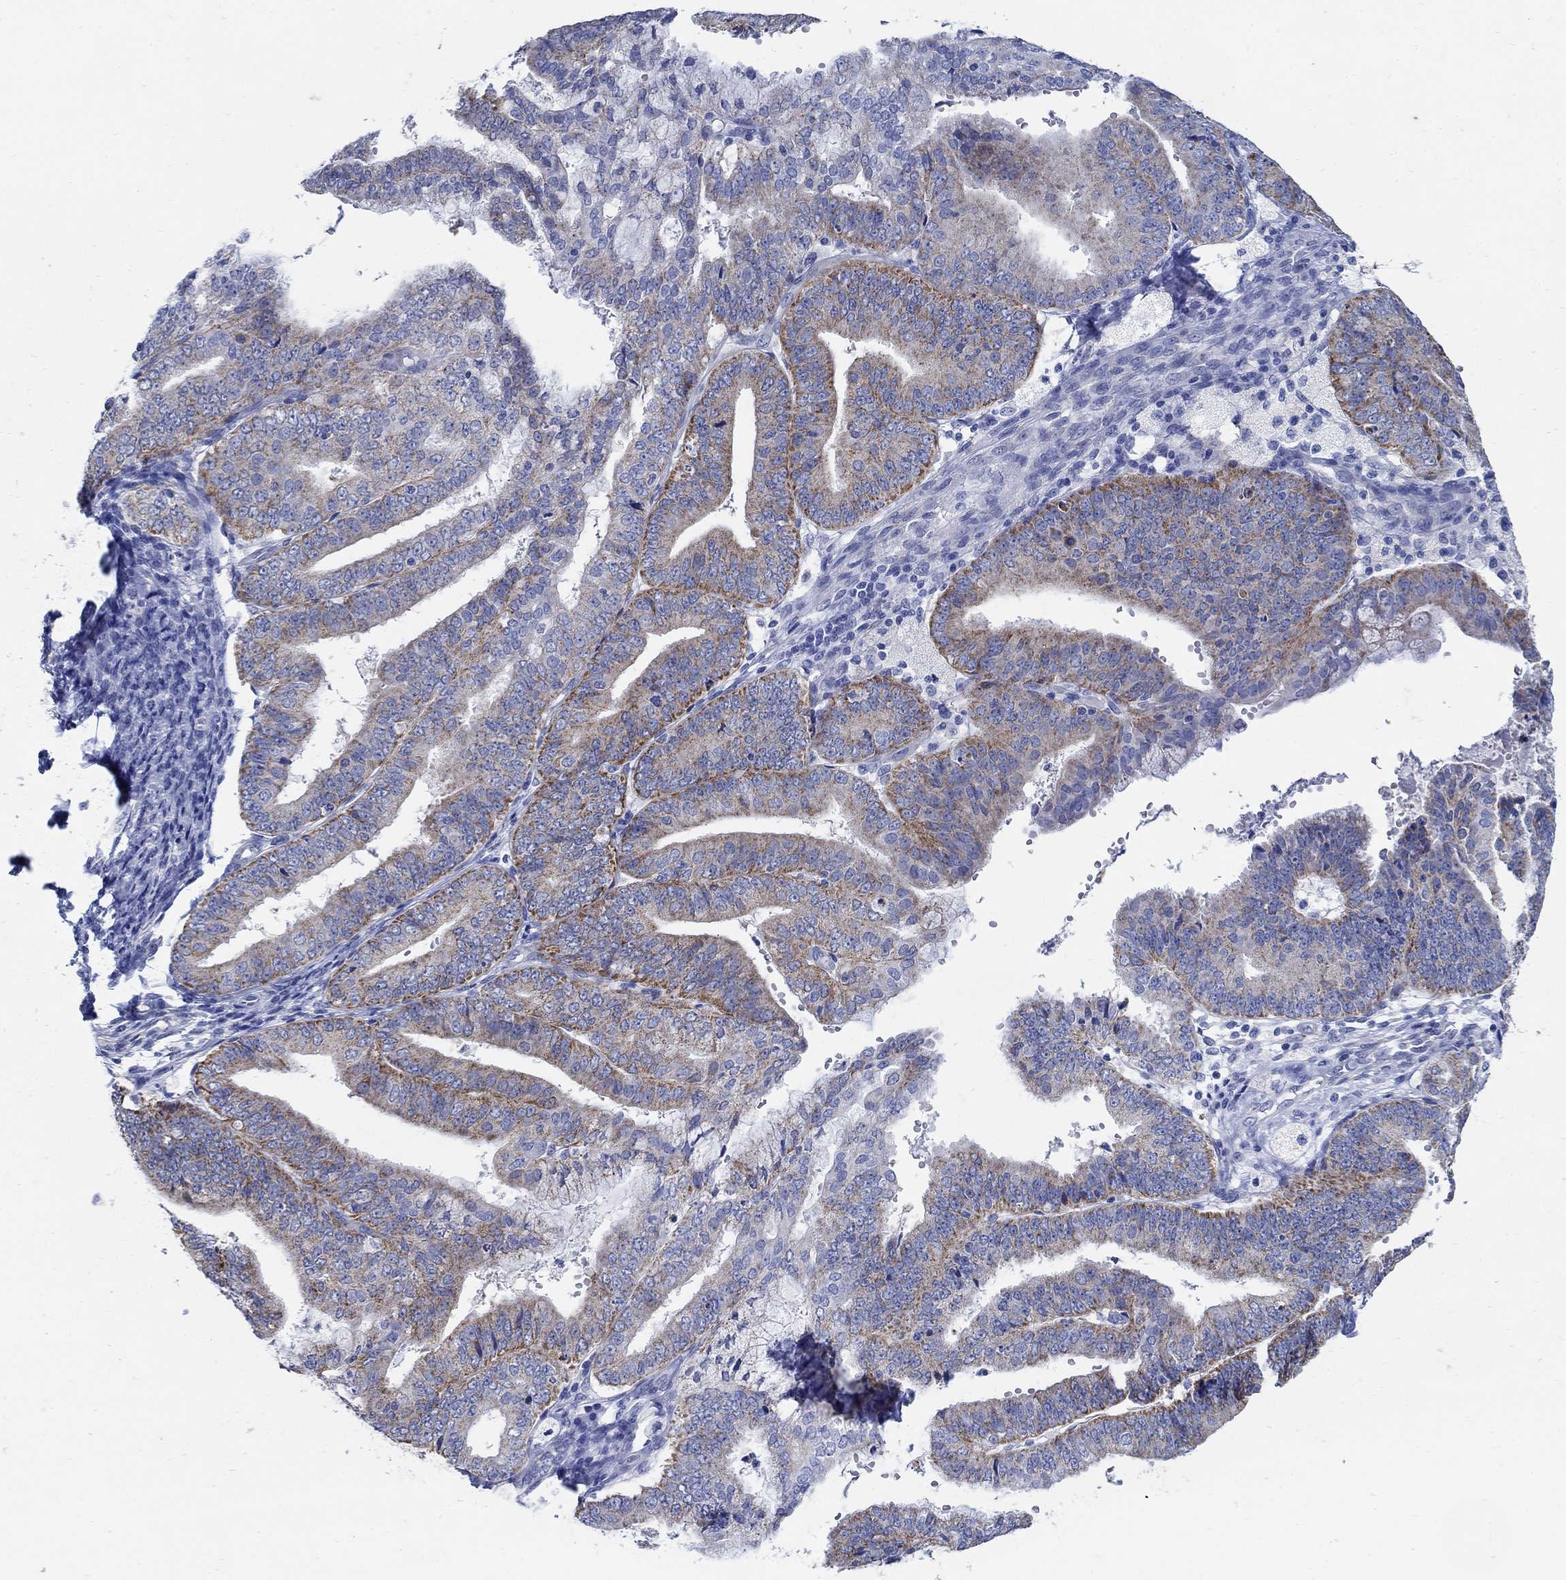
{"staining": {"intensity": "strong", "quantity": "<25%", "location": "cytoplasmic/membranous"}, "tissue": "endometrial cancer", "cell_type": "Tumor cells", "image_type": "cancer", "snomed": [{"axis": "morphology", "description": "Adenocarcinoma, NOS"}, {"axis": "topography", "description": "Endometrium"}], "caption": "Tumor cells exhibit strong cytoplasmic/membranous expression in about <25% of cells in endometrial cancer. The staining is performed using DAB (3,3'-diaminobenzidine) brown chromogen to label protein expression. The nuclei are counter-stained blue using hematoxylin.", "gene": "ZDHHC14", "patient": {"sex": "female", "age": 63}}